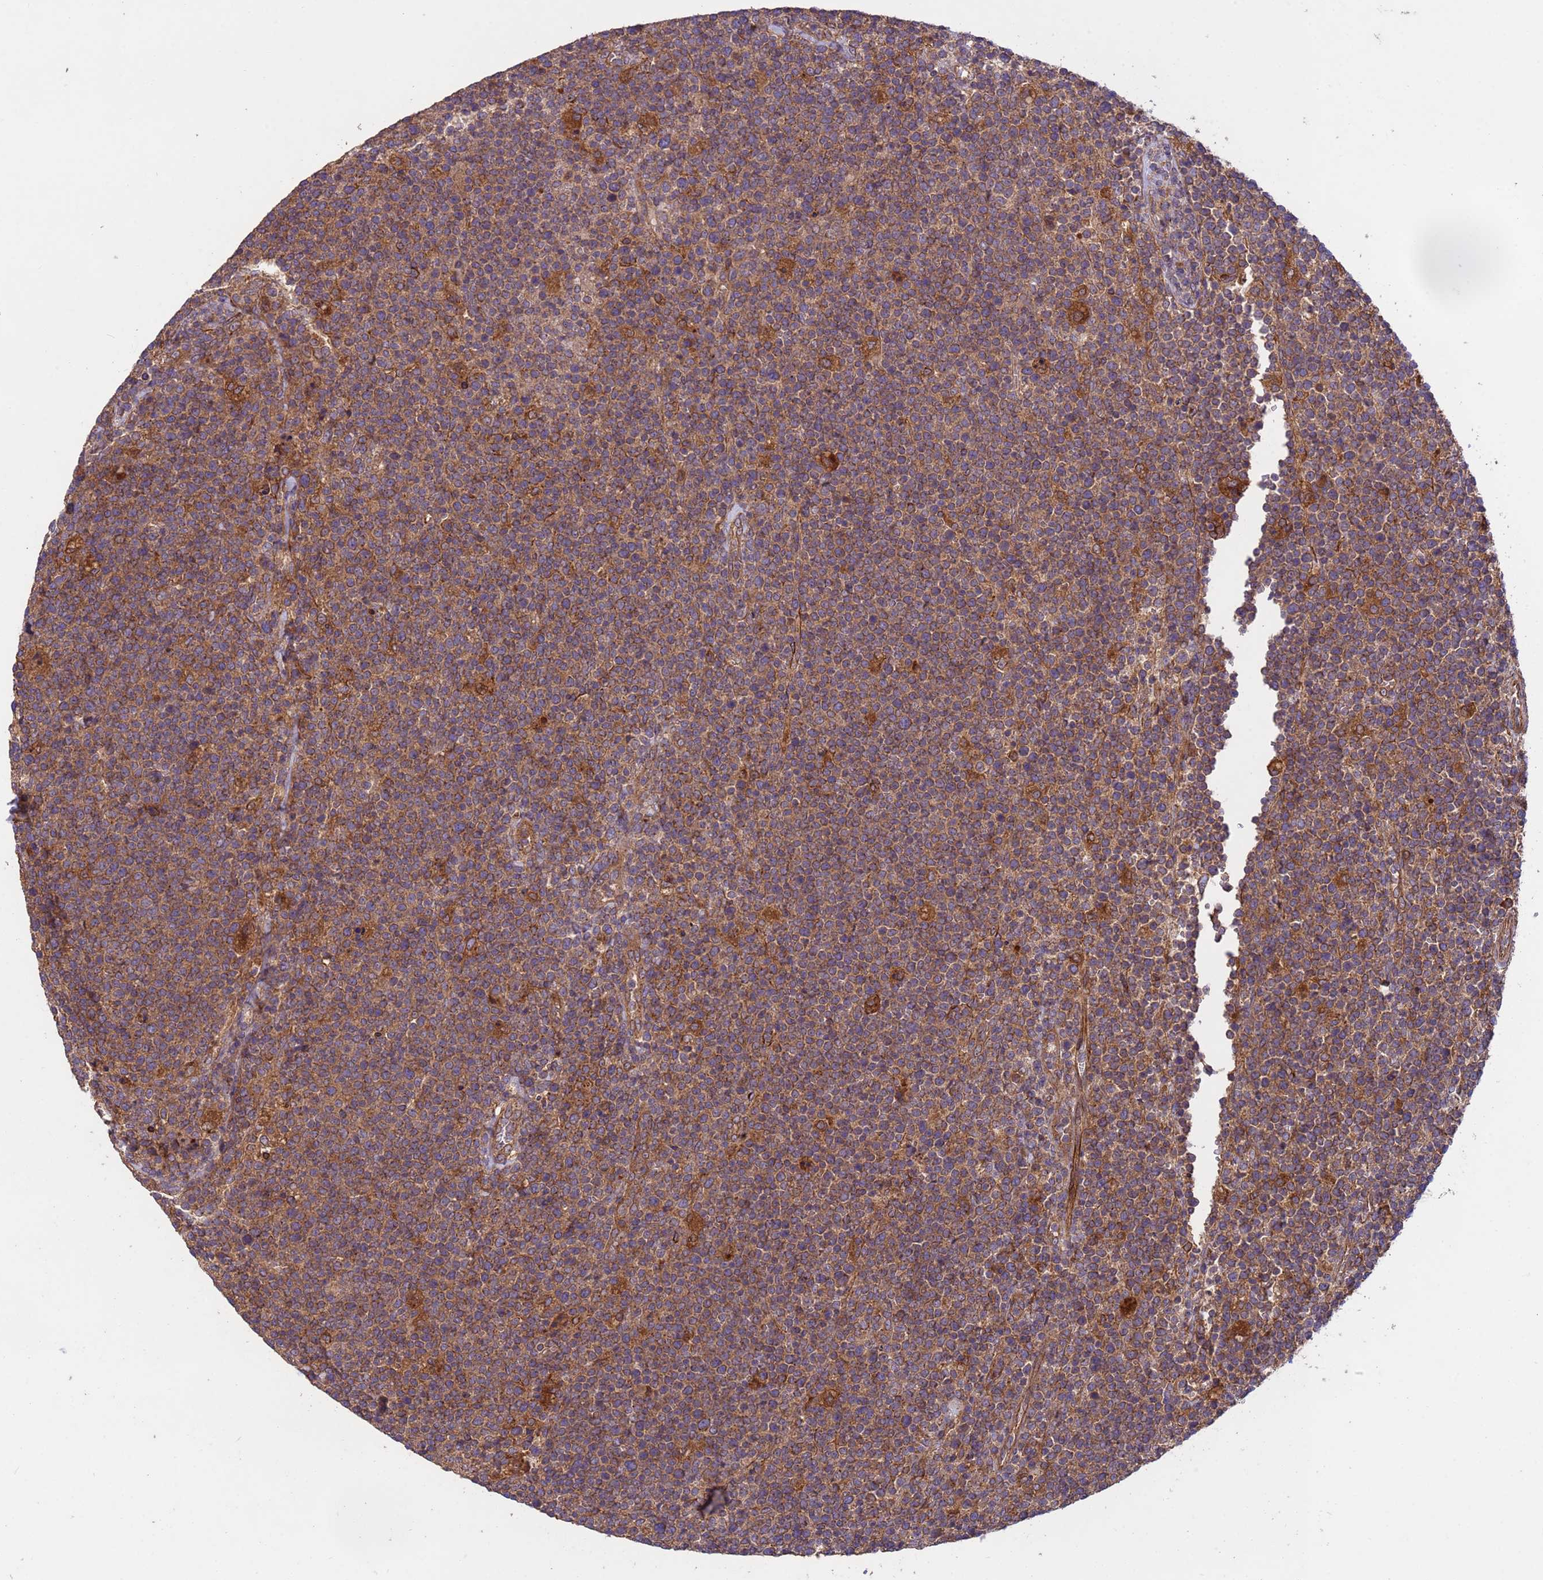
{"staining": {"intensity": "moderate", "quantity": ">75%", "location": "cytoplasmic/membranous"}, "tissue": "lymphoma", "cell_type": "Tumor cells", "image_type": "cancer", "snomed": [{"axis": "morphology", "description": "Malignant lymphoma, non-Hodgkin's type, High grade"}, {"axis": "topography", "description": "Lymph node"}], "caption": "Lymphoma was stained to show a protein in brown. There is medium levels of moderate cytoplasmic/membranous positivity in about >75% of tumor cells. The protein of interest is stained brown, and the nuclei are stained in blue (DAB IHC with brightfield microscopy, high magnification).", "gene": "RAB10", "patient": {"sex": "male", "age": 61}}